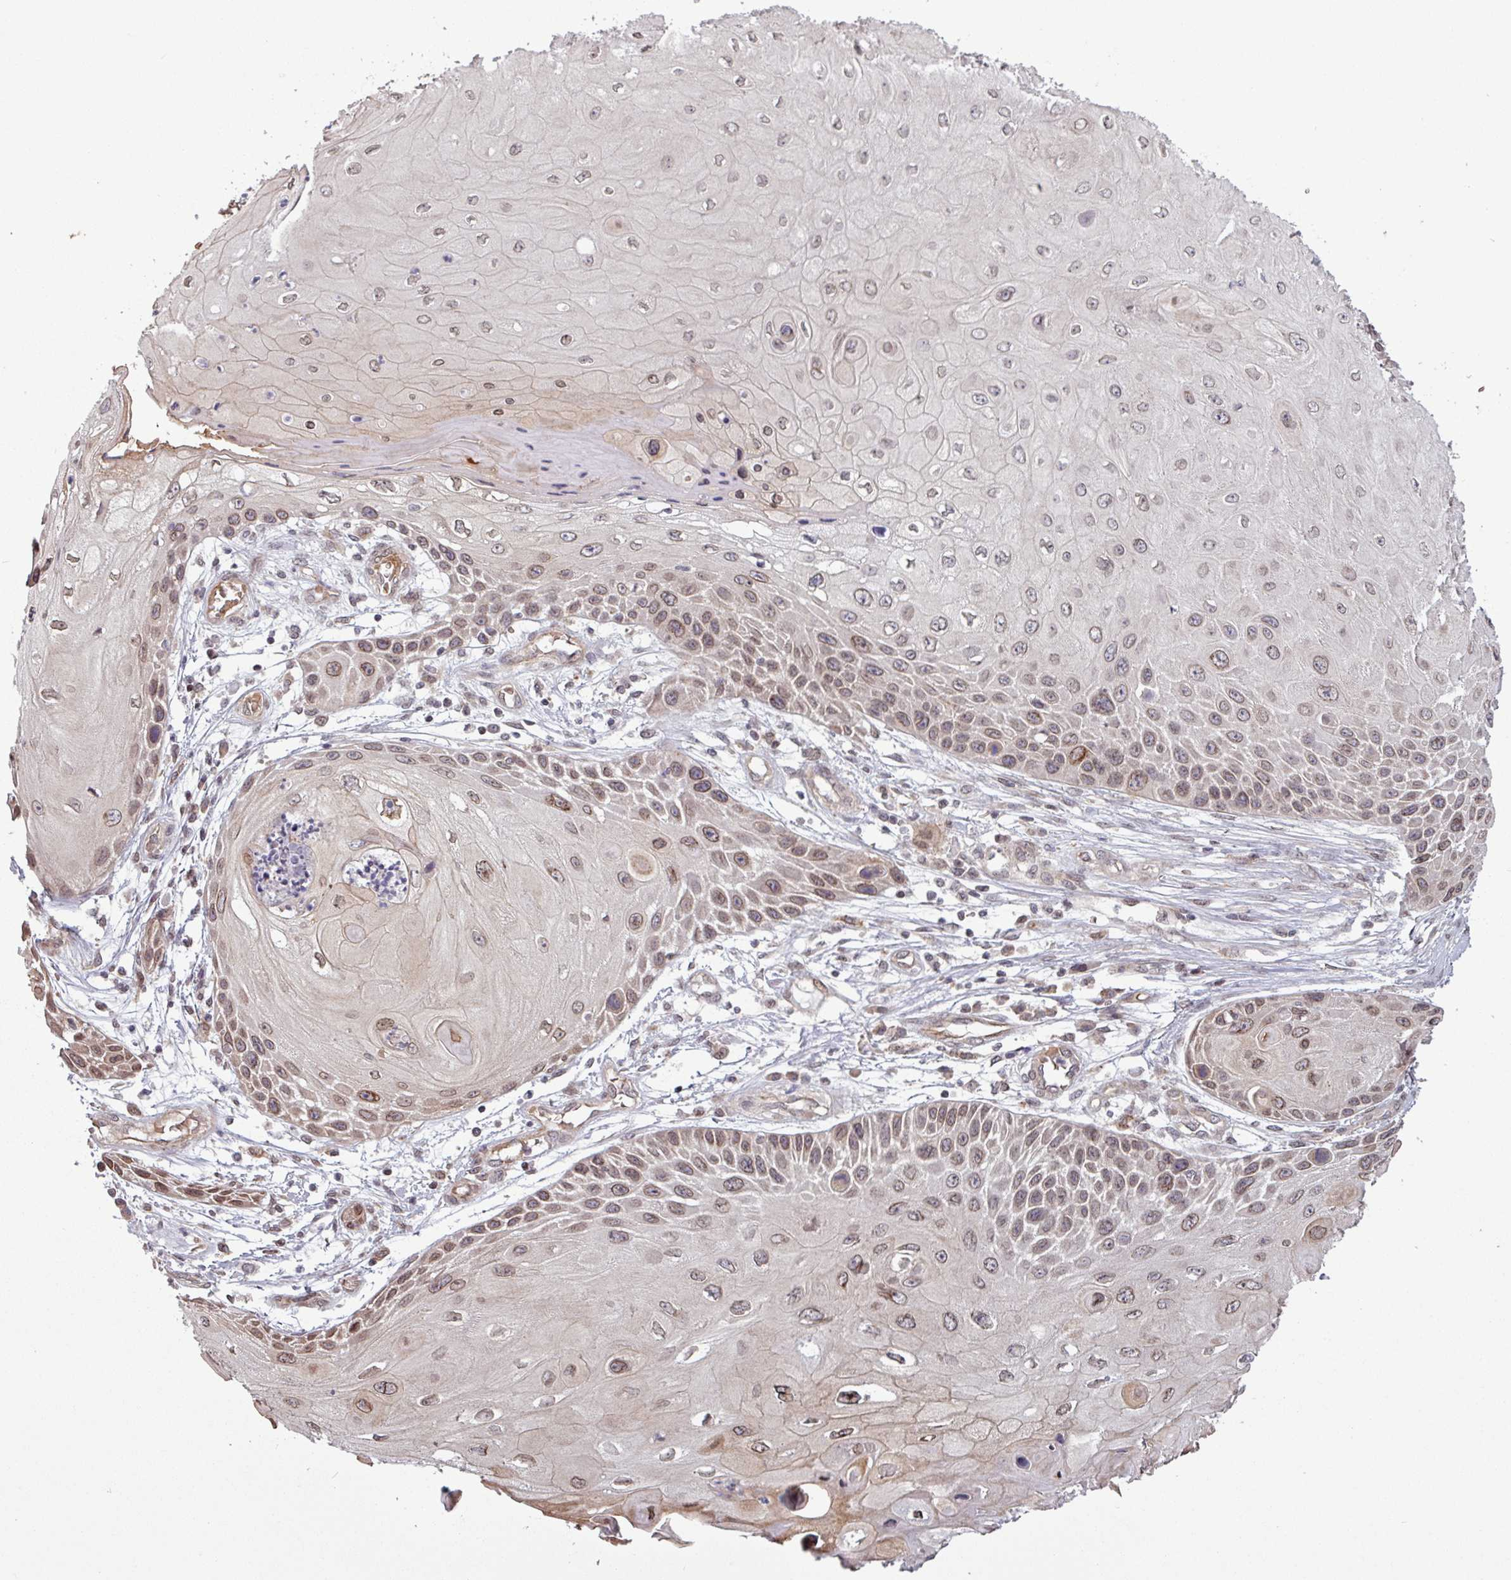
{"staining": {"intensity": "weak", "quantity": "25%-75%", "location": "cytoplasmic/membranous,nuclear"}, "tissue": "skin cancer", "cell_type": "Tumor cells", "image_type": "cancer", "snomed": [{"axis": "morphology", "description": "Squamous cell carcinoma, NOS"}, {"axis": "topography", "description": "Skin"}, {"axis": "topography", "description": "Vulva"}], "caption": "The immunohistochemical stain shows weak cytoplasmic/membranous and nuclear expression in tumor cells of squamous cell carcinoma (skin) tissue. (DAB = brown stain, brightfield microscopy at high magnification).", "gene": "RBM4B", "patient": {"sex": "female", "age": 44}}